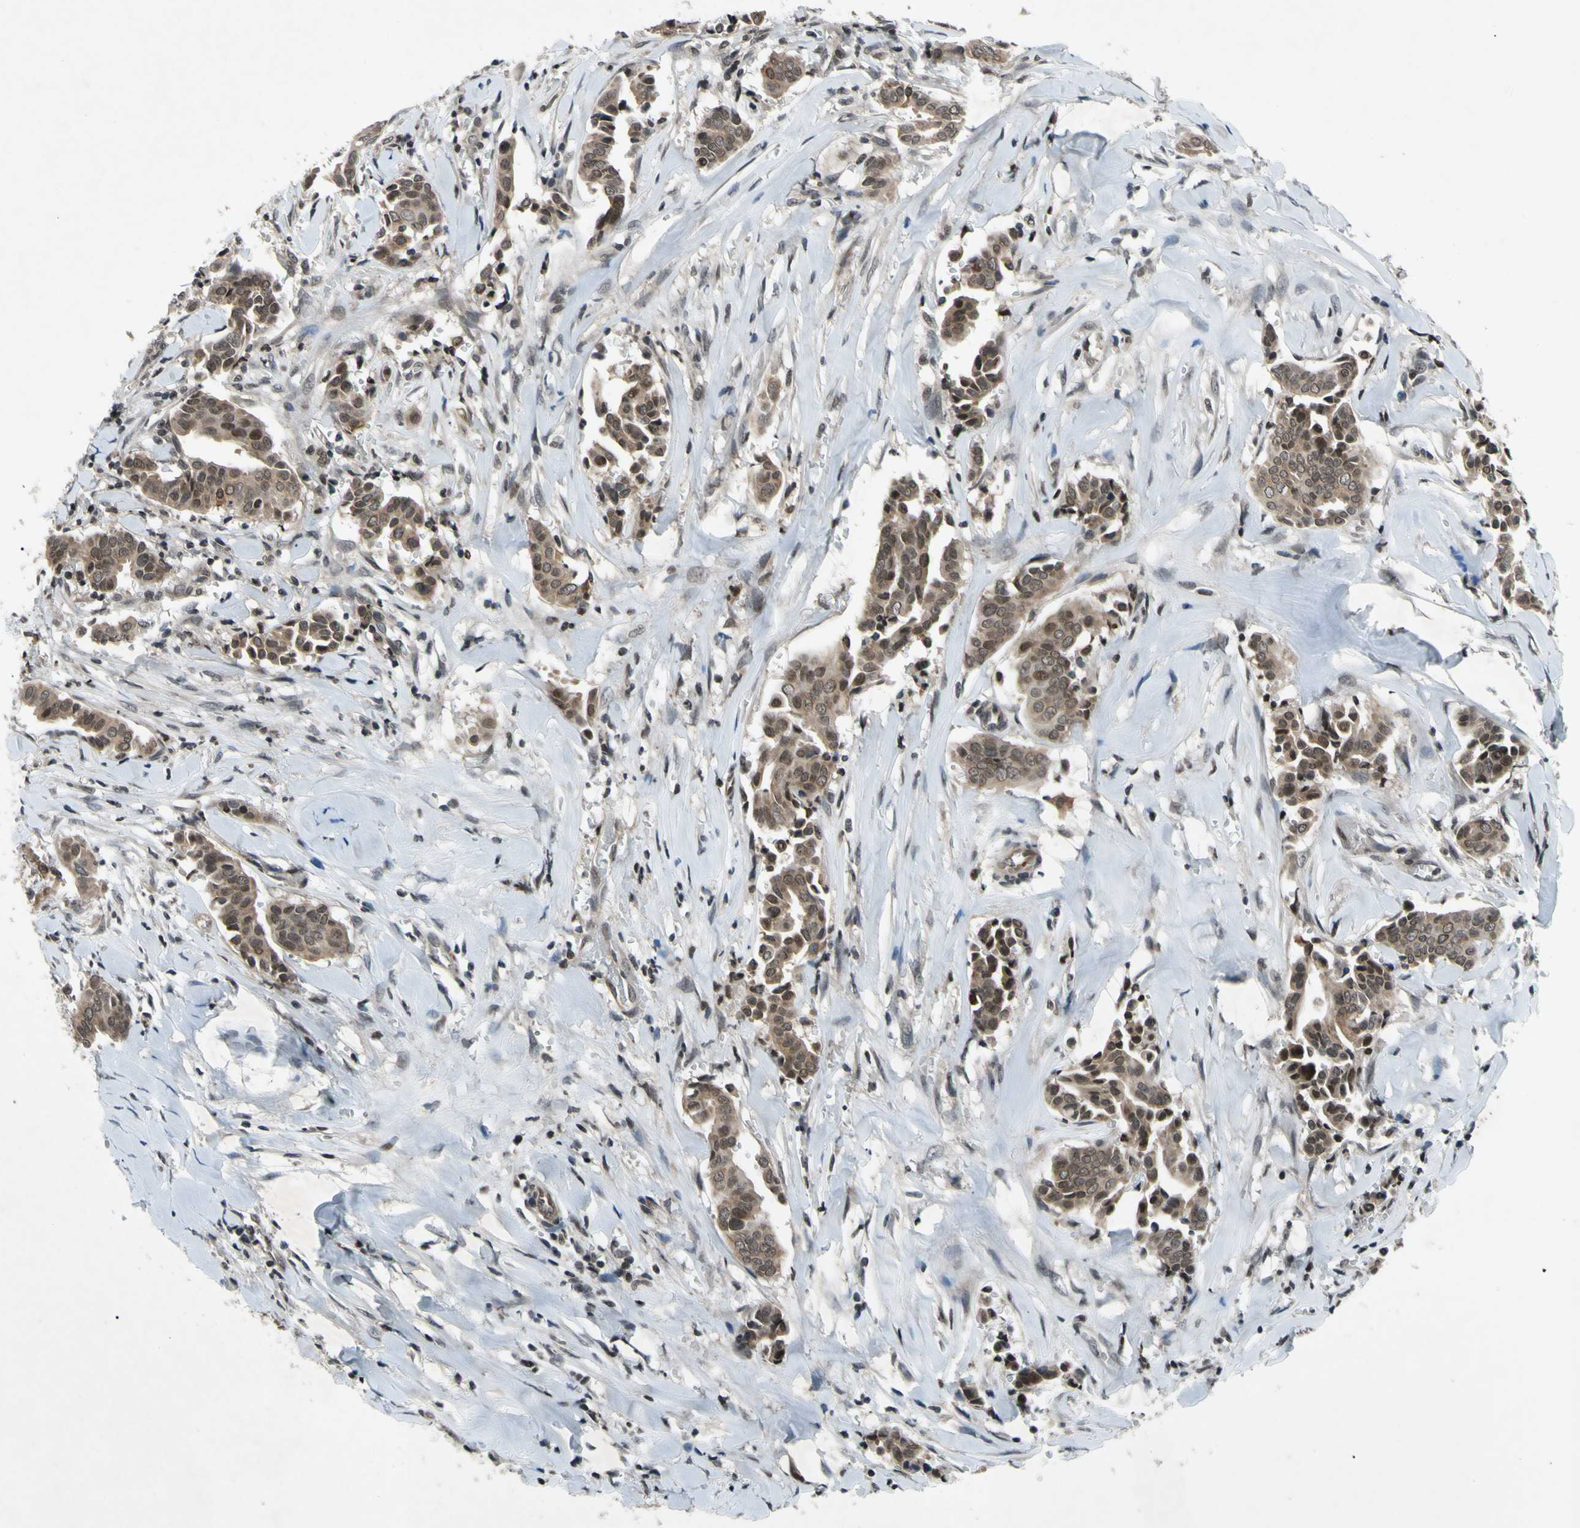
{"staining": {"intensity": "moderate", "quantity": ">75%", "location": "cytoplasmic/membranous,nuclear"}, "tissue": "head and neck cancer", "cell_type": "Tumor cells", "image_type": "cancer", "snomed": [{"axis": "morphology", "description": "Adenocarcinoma, NOS"}, {"axis": "topography", "description": "Salivary gland"}, {"axis": "topography", "description": "Head-Neck"}], "caption": "Head and neck cancer (adenocarcinoma) stained with a brown dye shows moderate cytoplasmic/membranous and nuclear positive expression in about >75% of tumor cells.", "gene": "XPO1", "patient": {"sex": "female", "age": 59}}